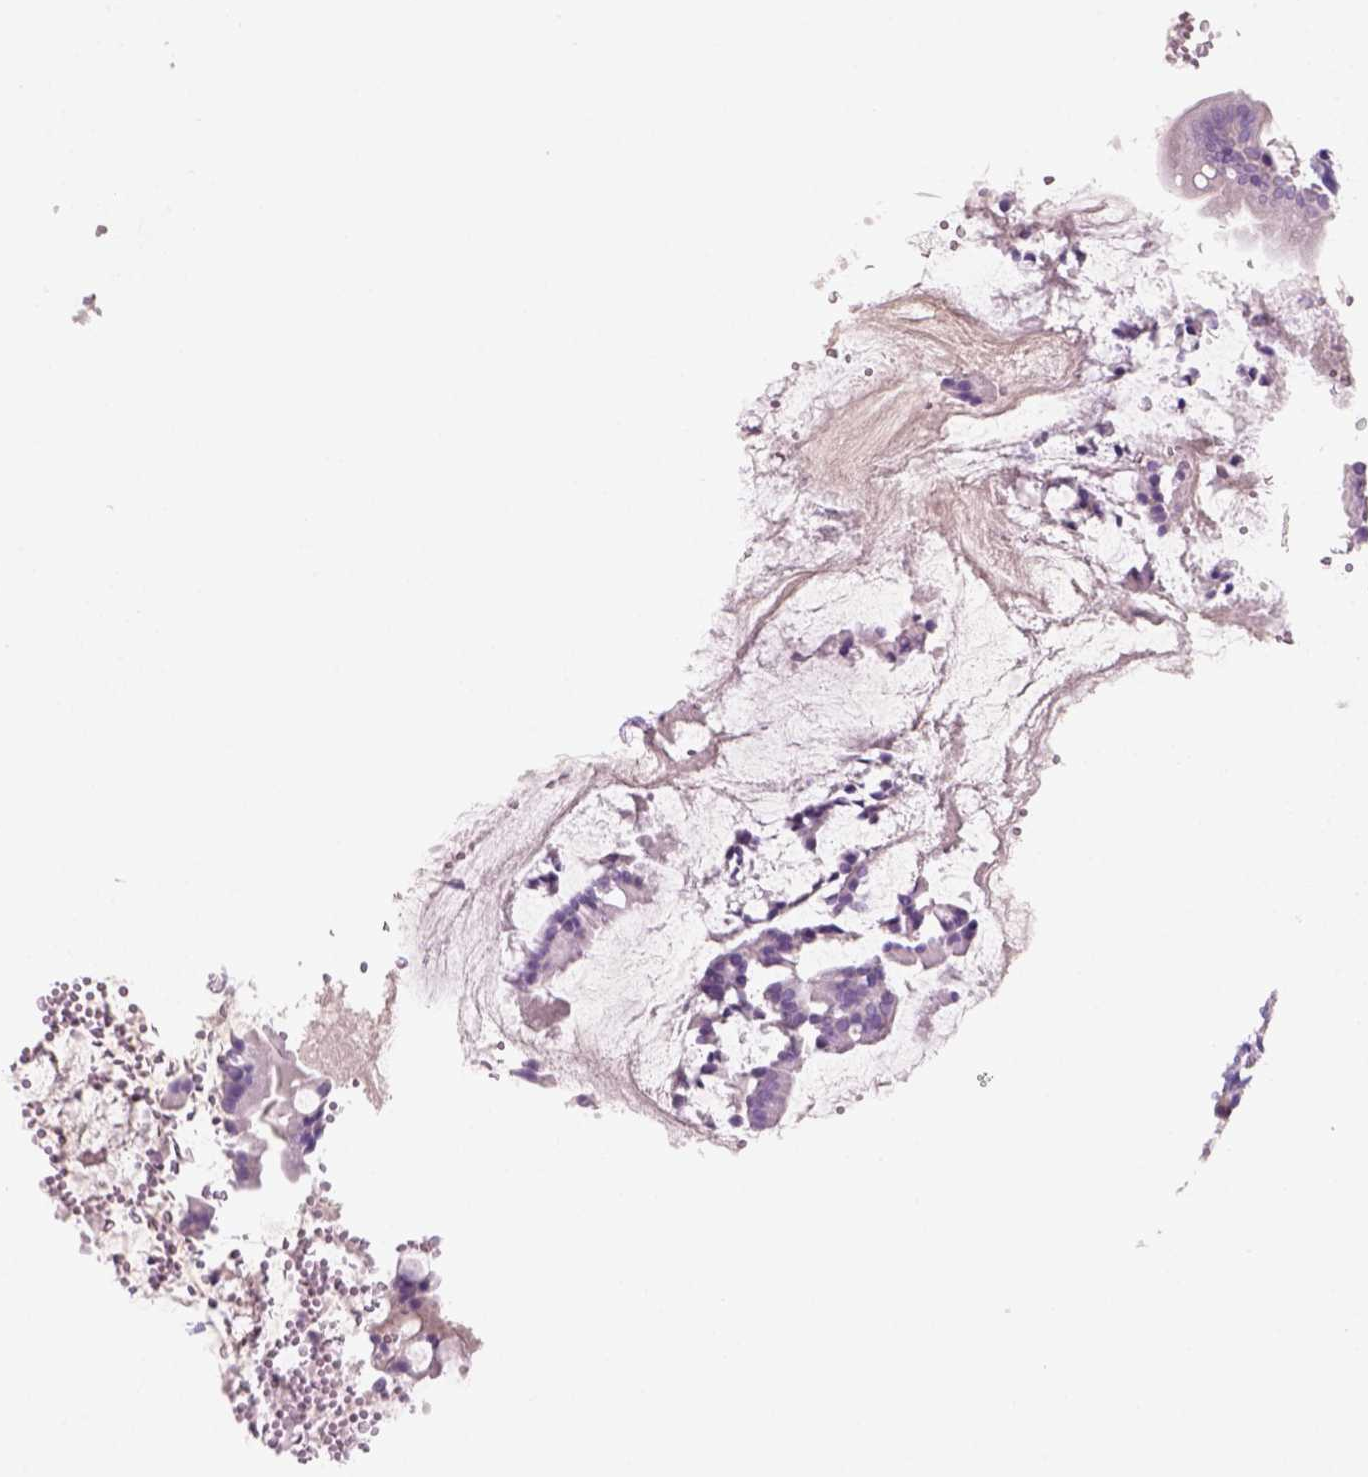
{"staining": {"intensity": "negative", "quantity": "none", "location": "none"}, "tissue": "small intestine", "cell_type": "Glandular cells", "image_type": "normal", "snomed": [{"axis": "morphology", "description": "Normal tissue, NOS"}, {"axis": "topography", "description": "Small intestine"}], "caption": "The IHC histopathology image has no significant staining in glandular cells of small intestine.", "gene": "KRT25", "patient": {"sex": "female", "age": 56}}